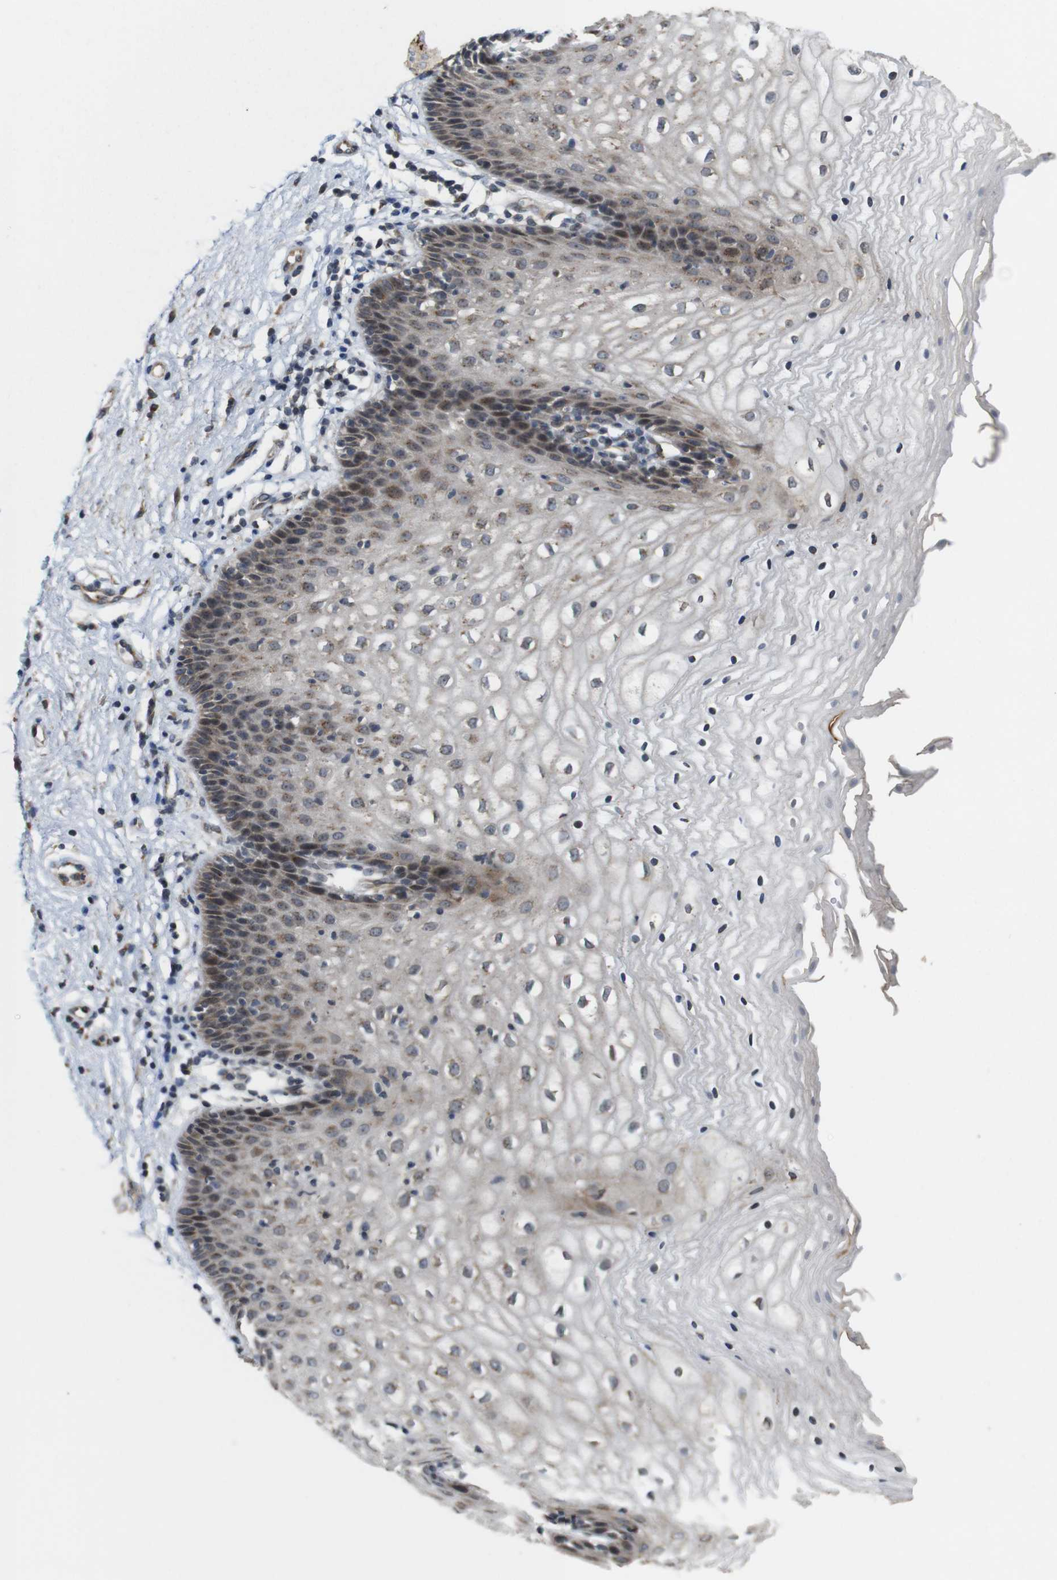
{"staining": {"intensity": "moderate", "quantity": "25%-75%", "location": "cytoplasmic/membranous"}, "tissue": "vagina", "cell_type": "Squamous epithelial cells", "image_type": "normal", "snomed": [{"axis": "morphology", "description": "Normal tissue, NOS"}, {"axis": "topography", "description": "Vagina"}], "caption": "This micrograph displays IHC staining of benign human vagina, with medium moderate cytoplasmic/membranous expression in about 25%-75% of squamous epithelial cells.", "gene": "EFCAB14", "patient": {"sex": "female", "age": 34}}